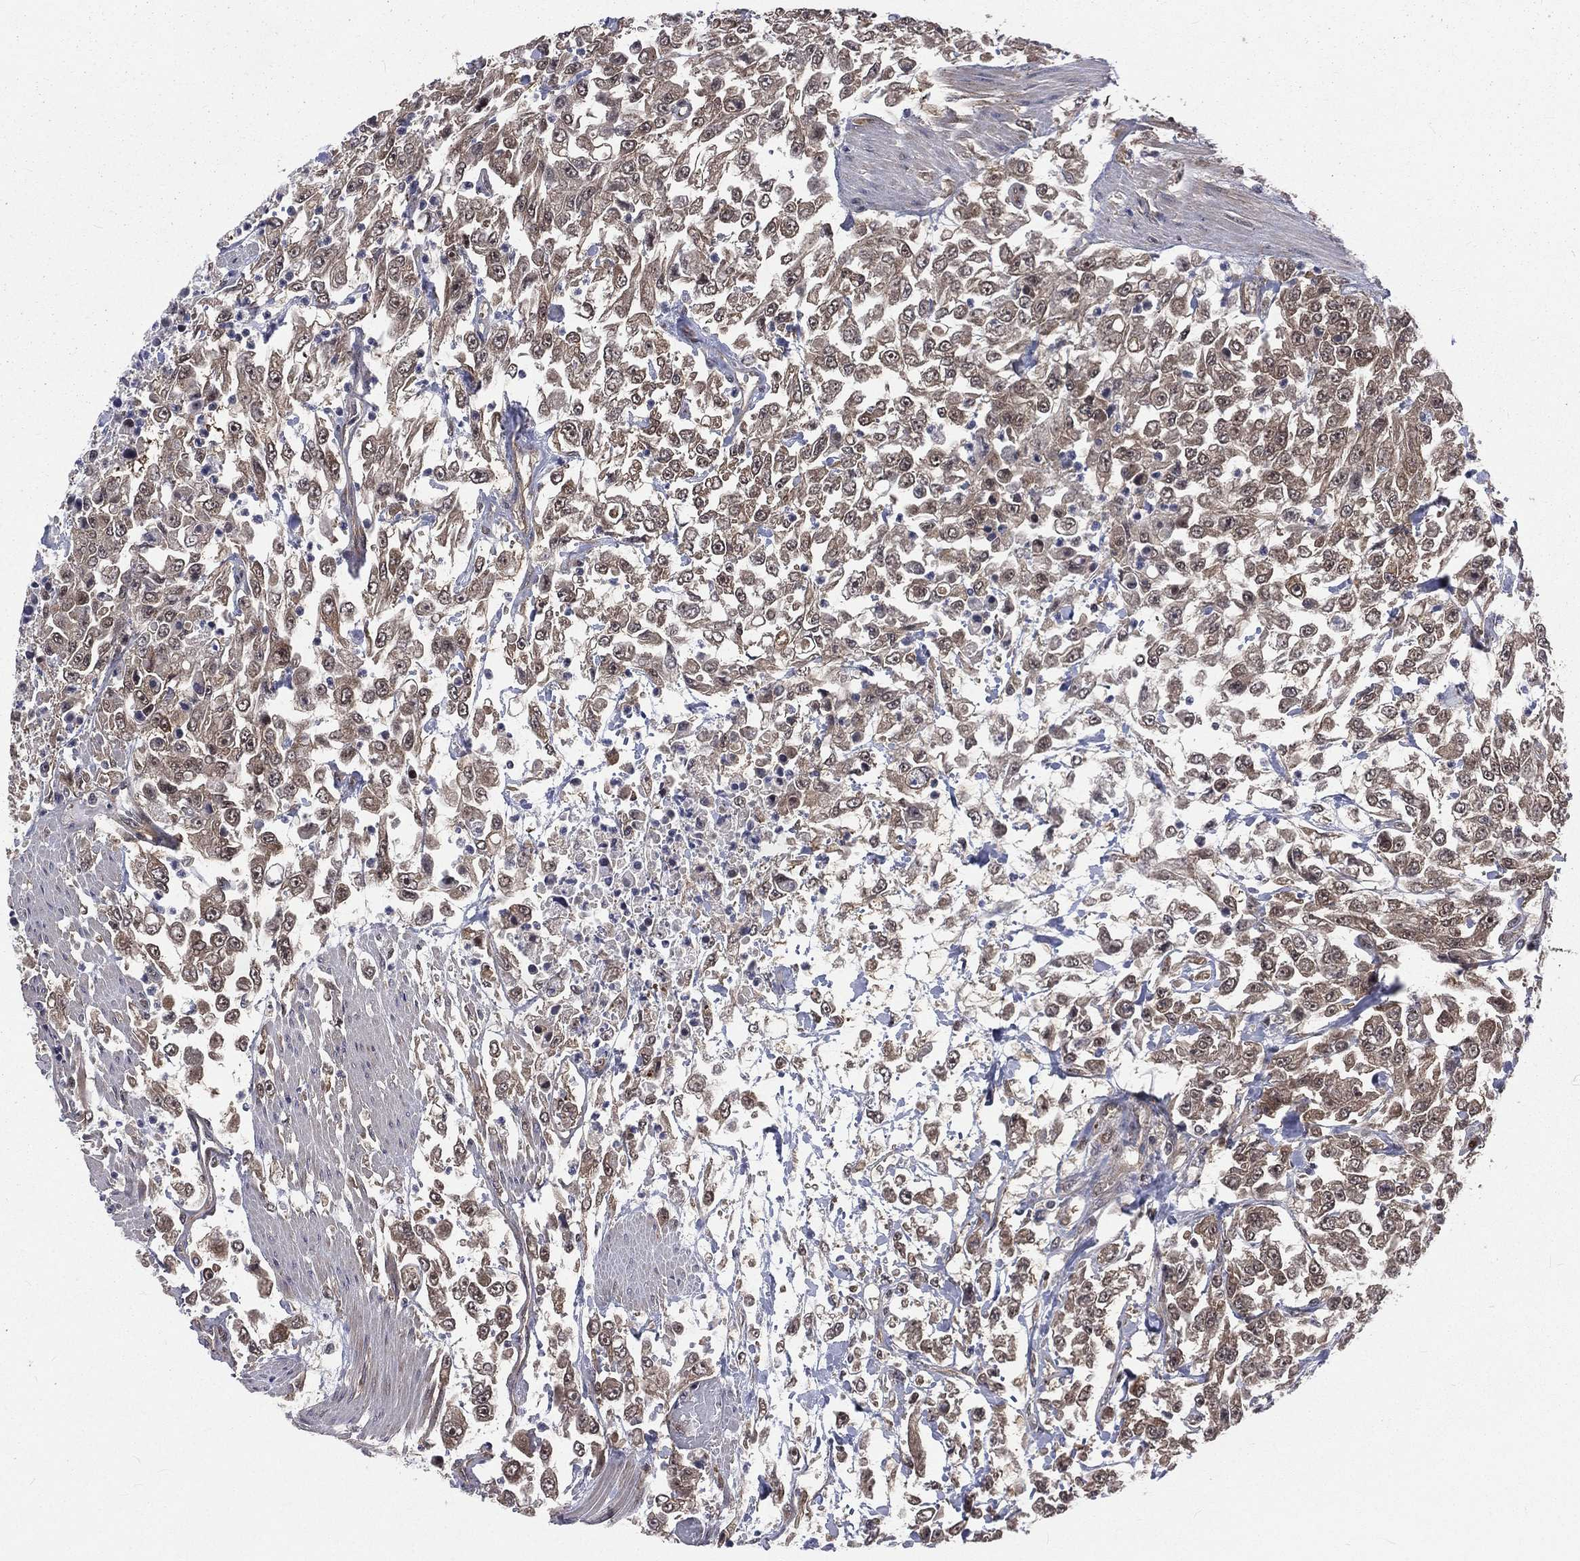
{"staining": {"intensity": "weak", "quantity": "25%-75%", "location": "cytoplasmic/membranous"}, "tissue": "urothelial cancer", "cell_type": "Tumor cells", "image_type": "cancer", "snomed": [{"axis": "morphology", "description": "Urothelial carcinoma, High grade"}, {"axis": "topography", "description": "Urinary bladder"}], "caption": "Urothelial cancer tissue demonstrates weak cytoplasmic/membranous staining in approximately 25%-75% of tumor cells (Stains: DAB in brown, nuclei in blue, Microscopy: brightfield microscopy at high magnification).", "gene": "ARL3", "patient": {"sex": "male", "age": 46}}